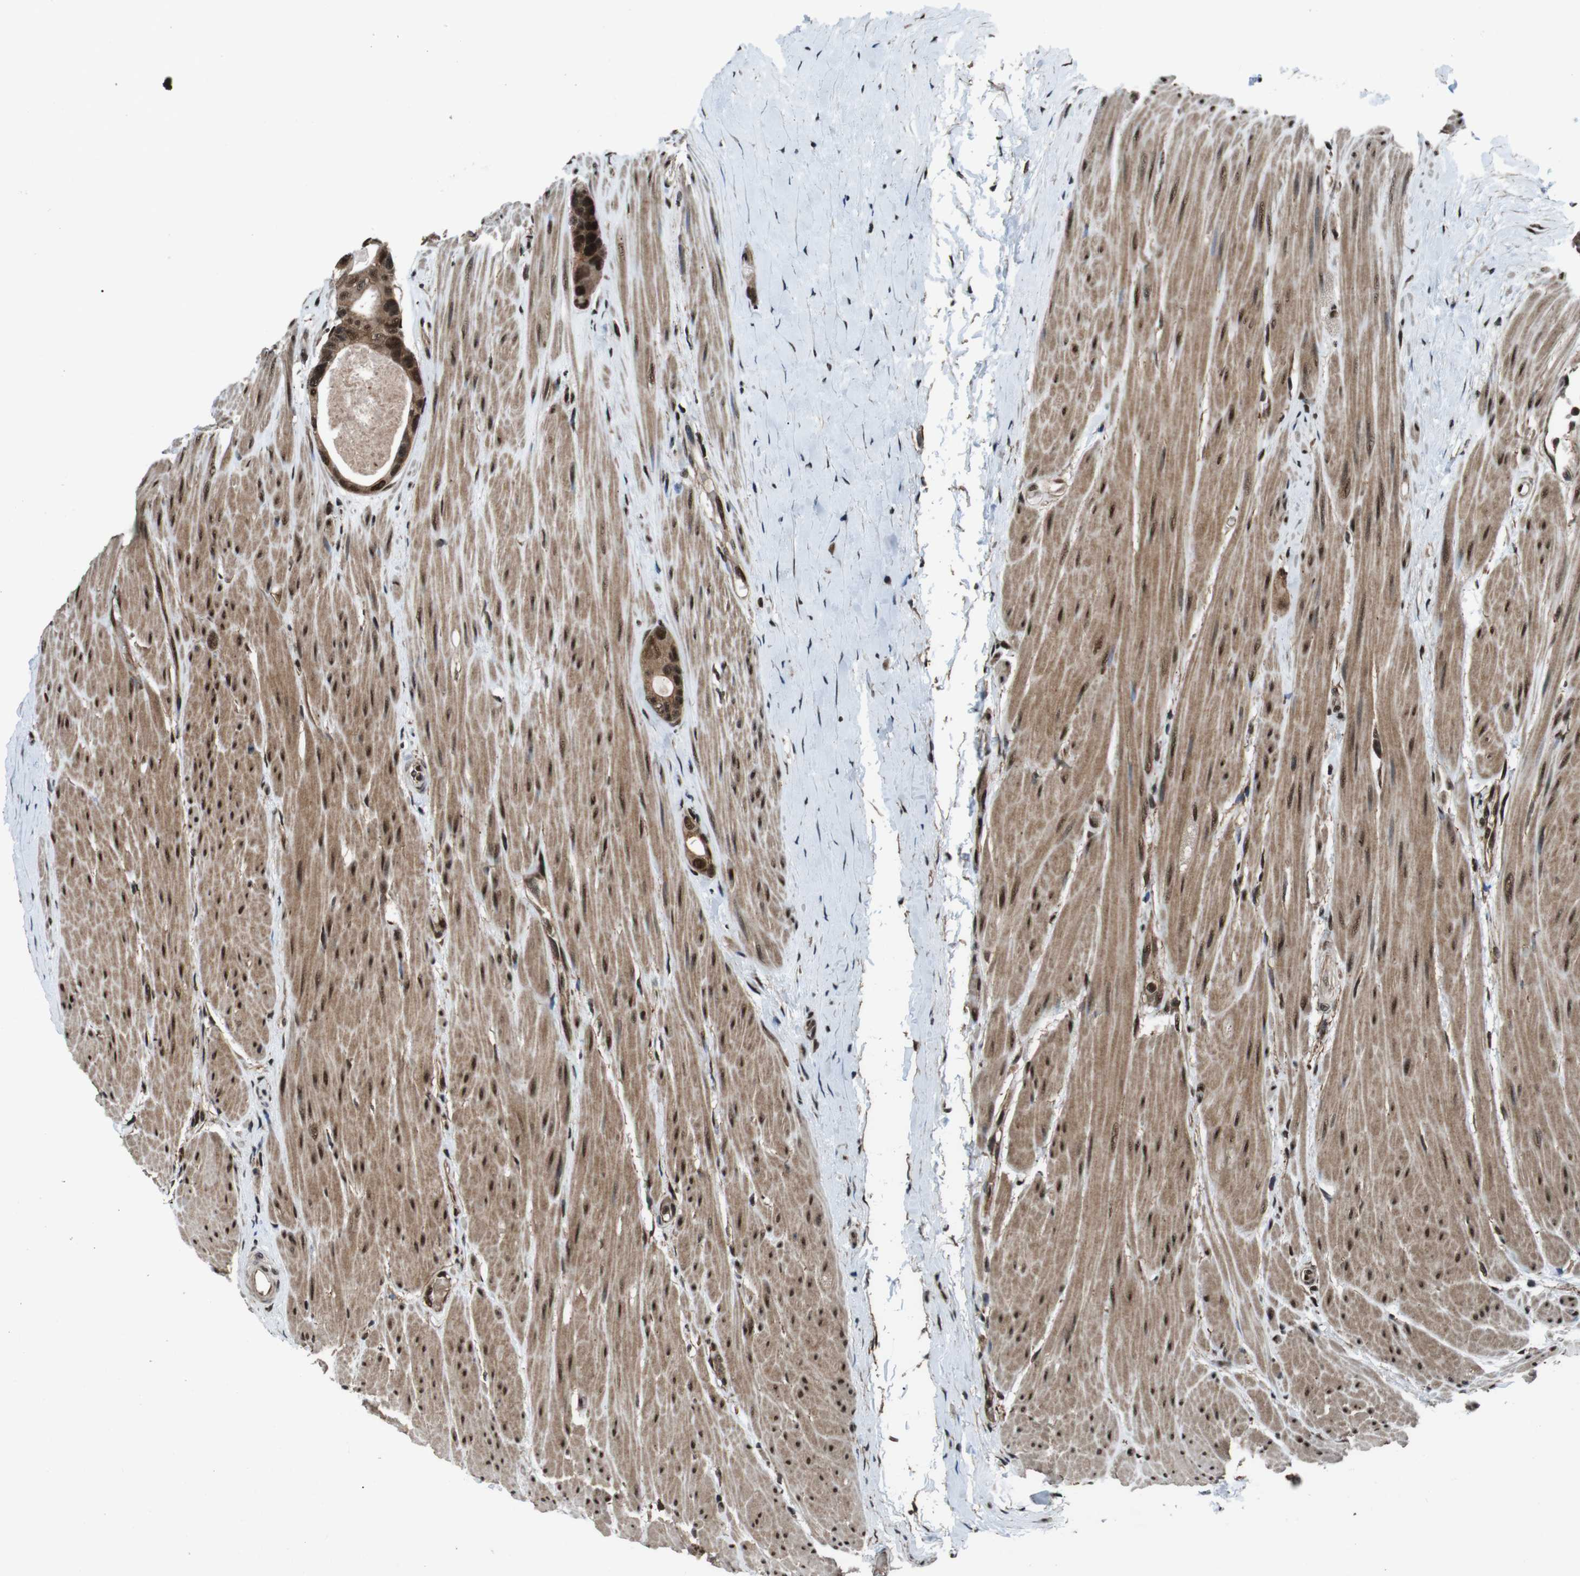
{"staining": {"intensity": "strong", "quantity": ">75%", "location": "cytoplasmic/membranous,nuclear"}, "tissue": "colorectal cancer", "cell_type": "Tumor cells", "image_type": "cancer", "snomed": [{"axis": "morphology", "description": "Adenocarcinoma, NOS"}, {"axis": "topography", "description": "Rectum"}], "caption": "Protein staining of colorectal cancer (adenocarcinoma) tissue shows strong cytoplasmic/membranous and nuclear positivity in about >75% of tumor cells. Using DAB (3,3'-diaminobenzidine) (brown) and hematoxylin (blue) stains, captured at high magnification using brightfield microscopy.", "gene": "NR4A2", "patient": {"sex": "male", "age": 51}}